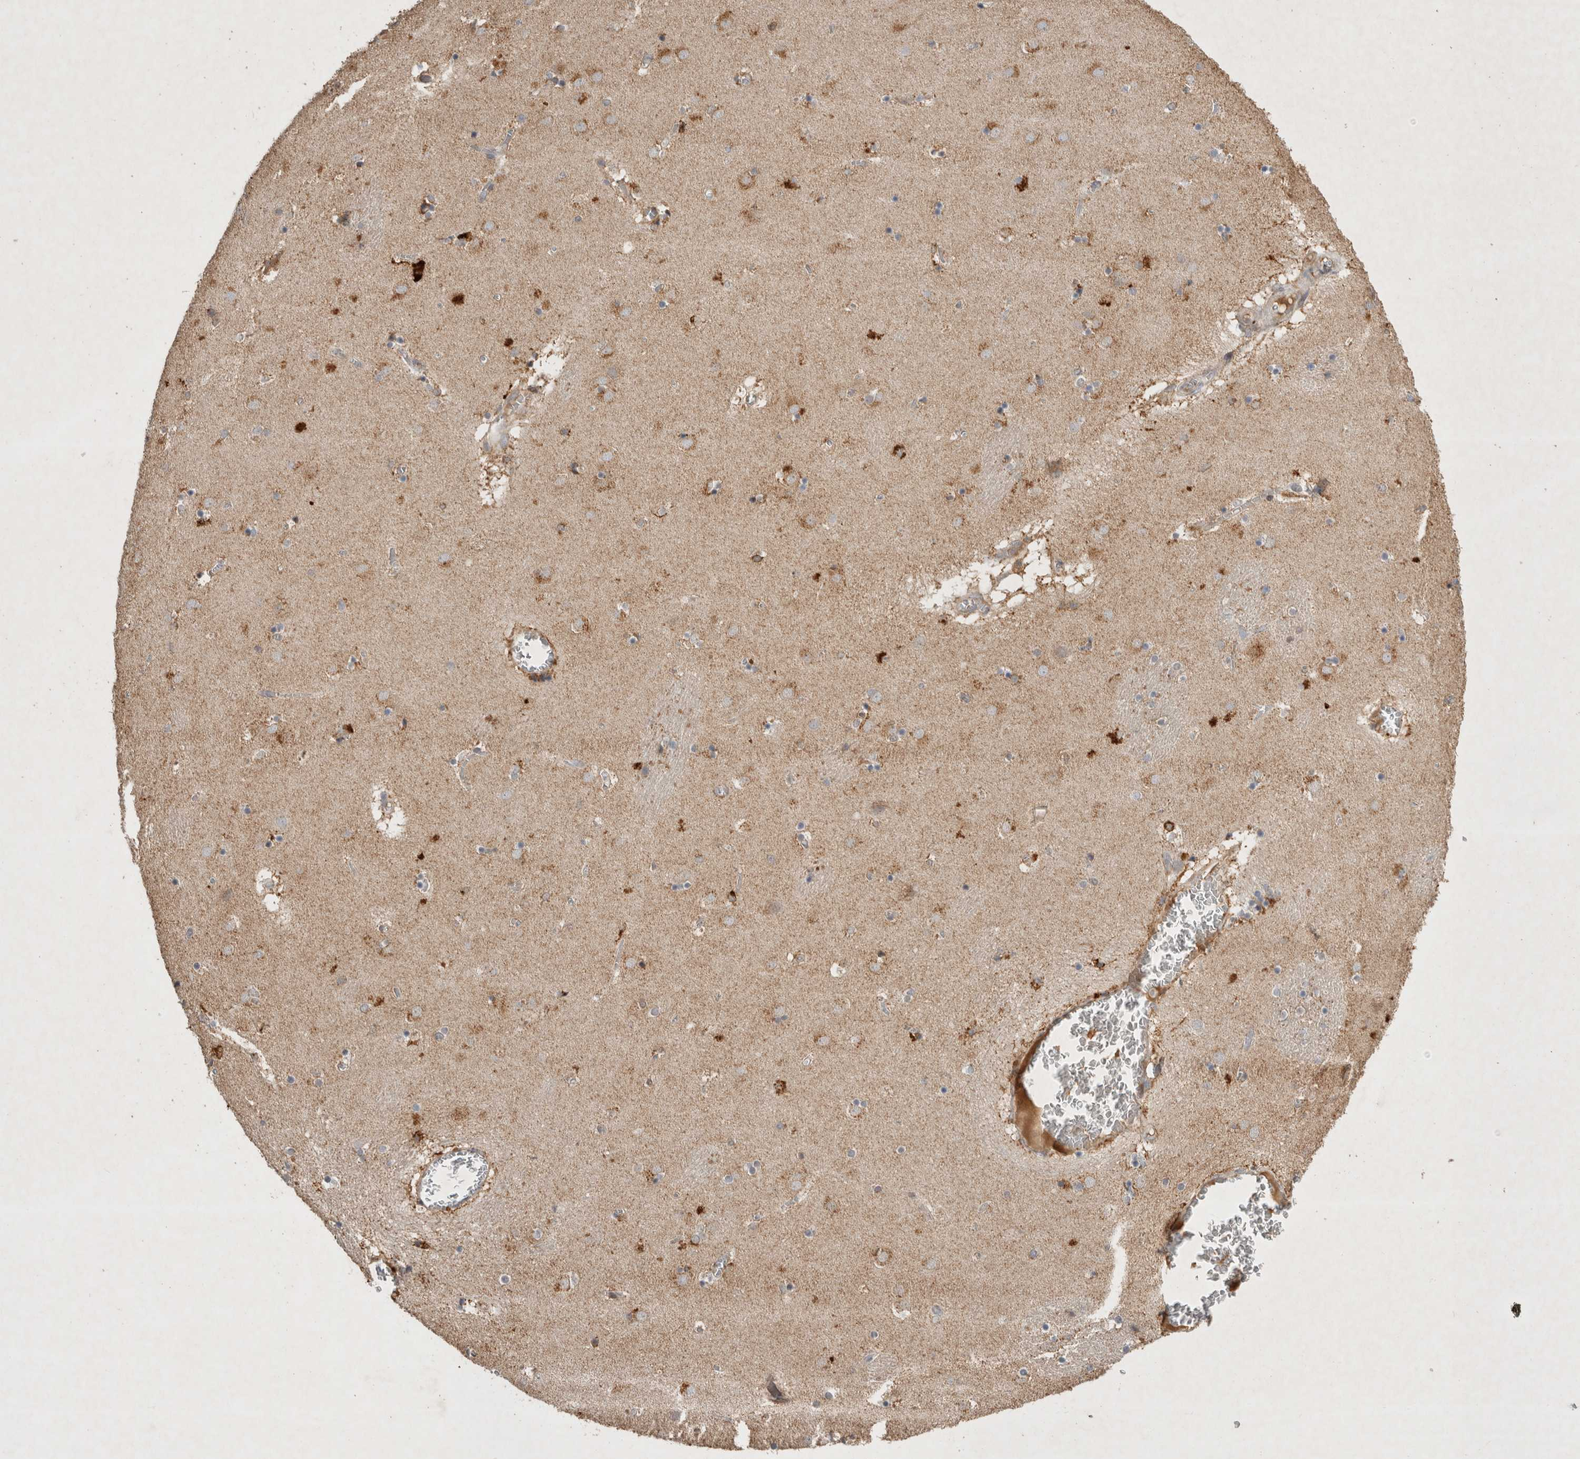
{"staining": {"intensity": "moderate", "quantity": "25%-75%", "location": "cytoplasmic/membranous"}, "tissue": "caudate", "cell_type": "Glial cells", "image_type": "normal", "snomed": [{"axis": "morphology", "description": "Normal tissue, NOS"}, {"axis": "topography", "description": "Lateral ventricle wall"}], "caption": "High-power microscopy captured an immunohistochemistry photomicrograph of unremarkable caudate, revealing moderate cytoplasmic/membranous staining in about 25%-75% of glial cells.", "gene": "SERAC1", "patient": {"sex": "male", "age": 70}}